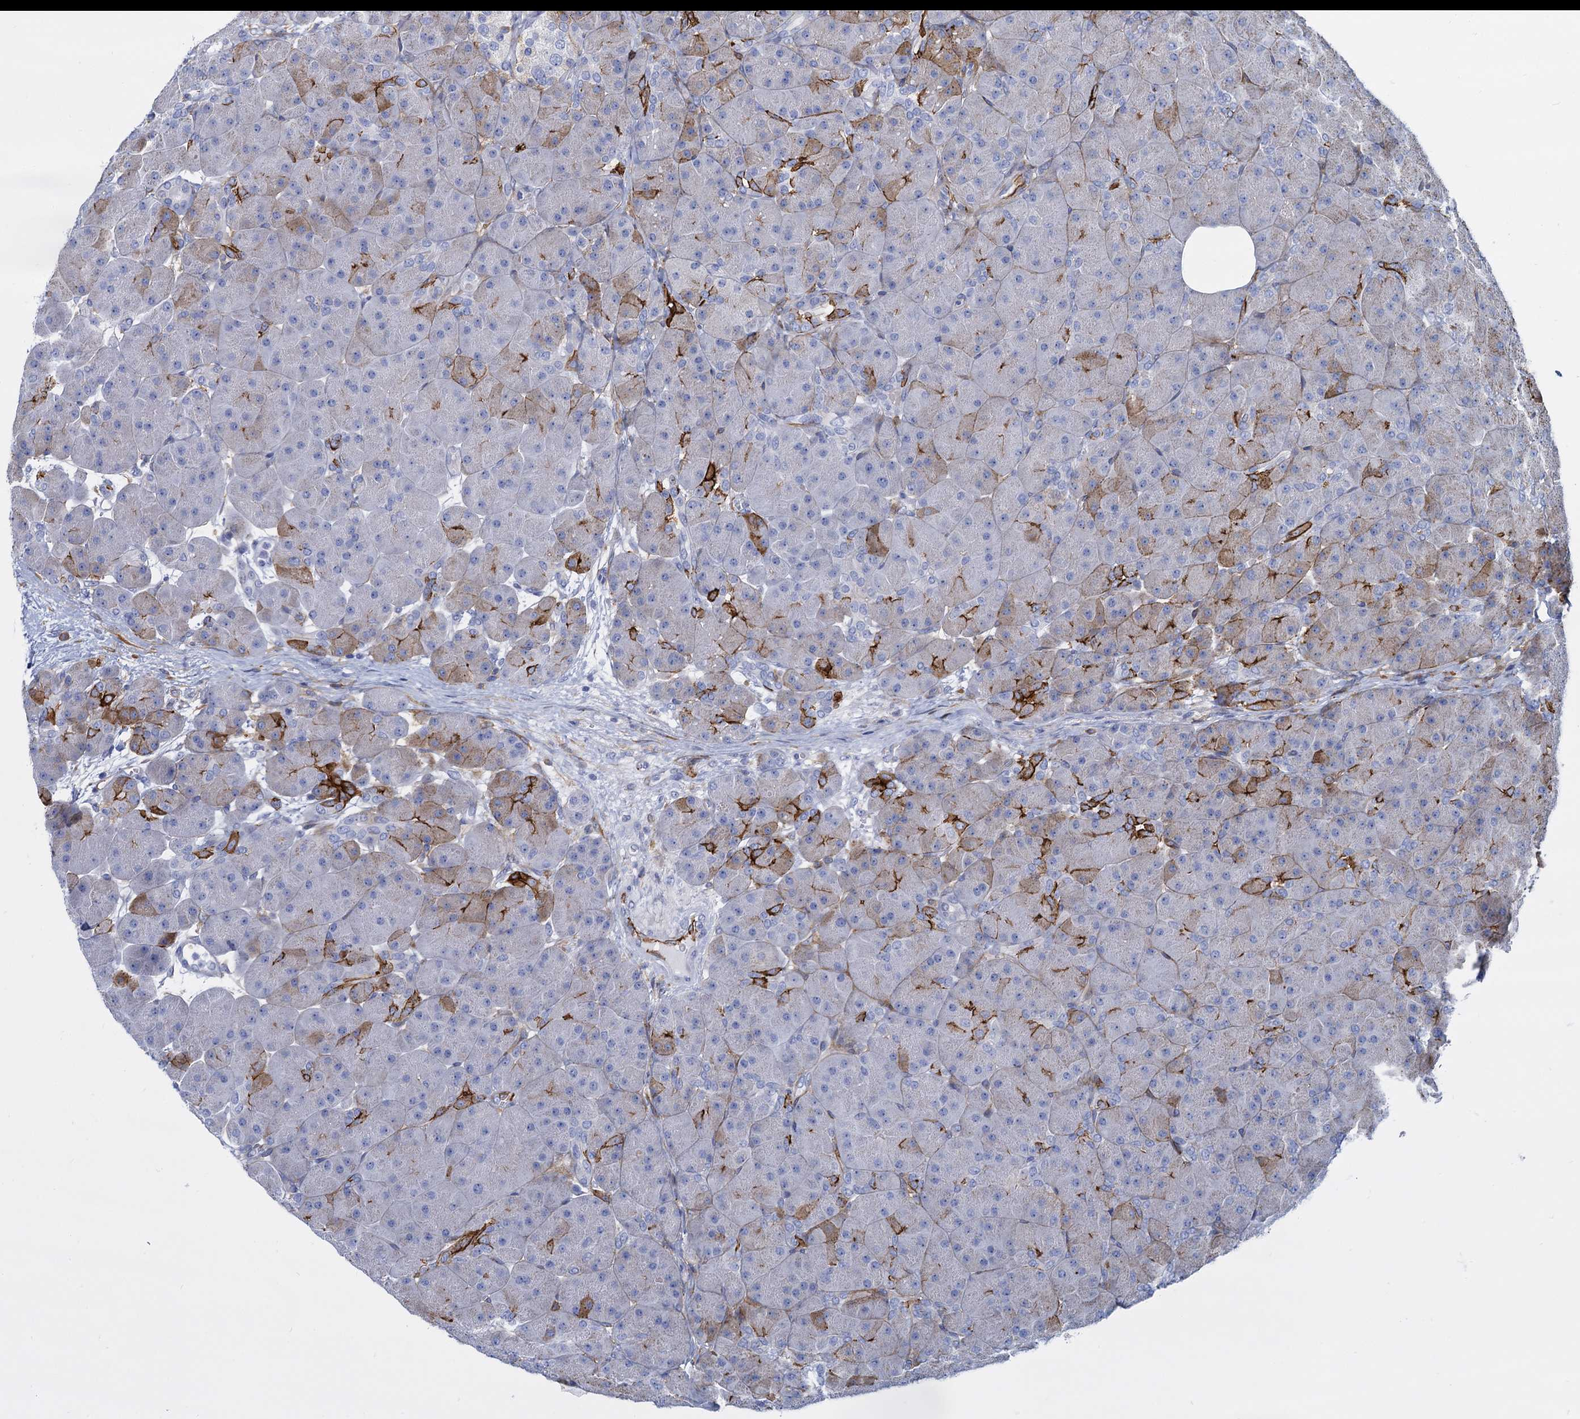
{"staining": {"intensity": "moderate", "quantity": "25%-75%", "location": "cytoplasmic/membranous"}, "tissue": "pancreas", "cell_type": "Exocrine glandular cells", "image_type": "normal", "snomed": [{"axis": "morphology", "description": "Normal tissue, NOS"}, {"axis": "topography", "description": "Pancreas"}], "caption": "Benign pancreas shows moderate cytoplasmic/membranous positivity in approximately 25%-75% of exocrine glandular cells, visualized by immunohistochemistry.", "gene": "TRIM77", "patient": {"sex": "male", "age": 66}}